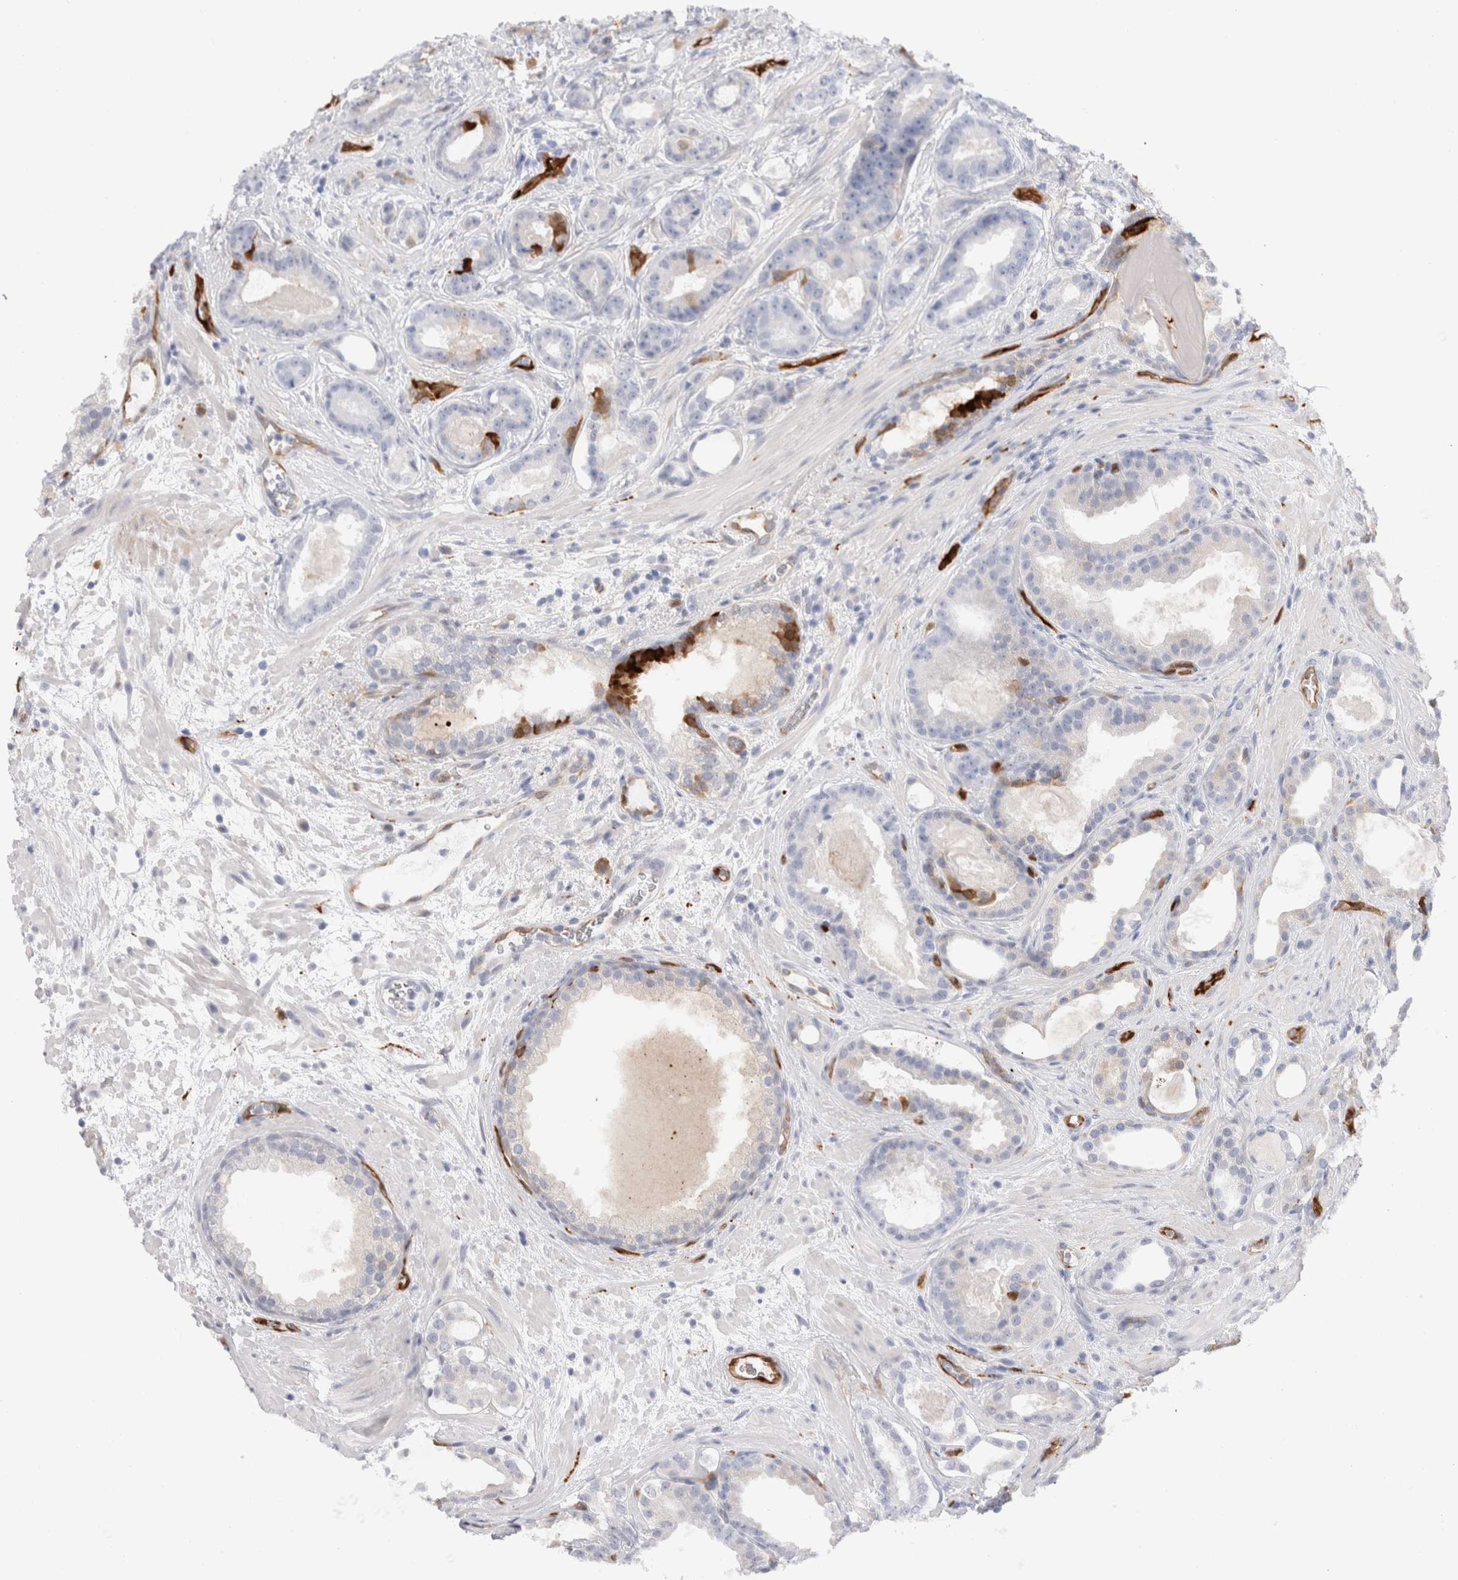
{"staining": {"intensity": "negative", "quantity": "none", "location": "none"}, "tissue": "prostate cancer", "cell_type": "Tumor cells", "image_type": "cancer", "snomed": [{"axis": "morphology", "description": "Adenocarcinoma, High grade"}, {"axis": "topography", "description": "Prostate"}], "caption": "Tumor cells are negative for protein expression in human prostate cancer.", "gene": "NAPEPLD", "patient": {"sex": "male", "age": 60}}